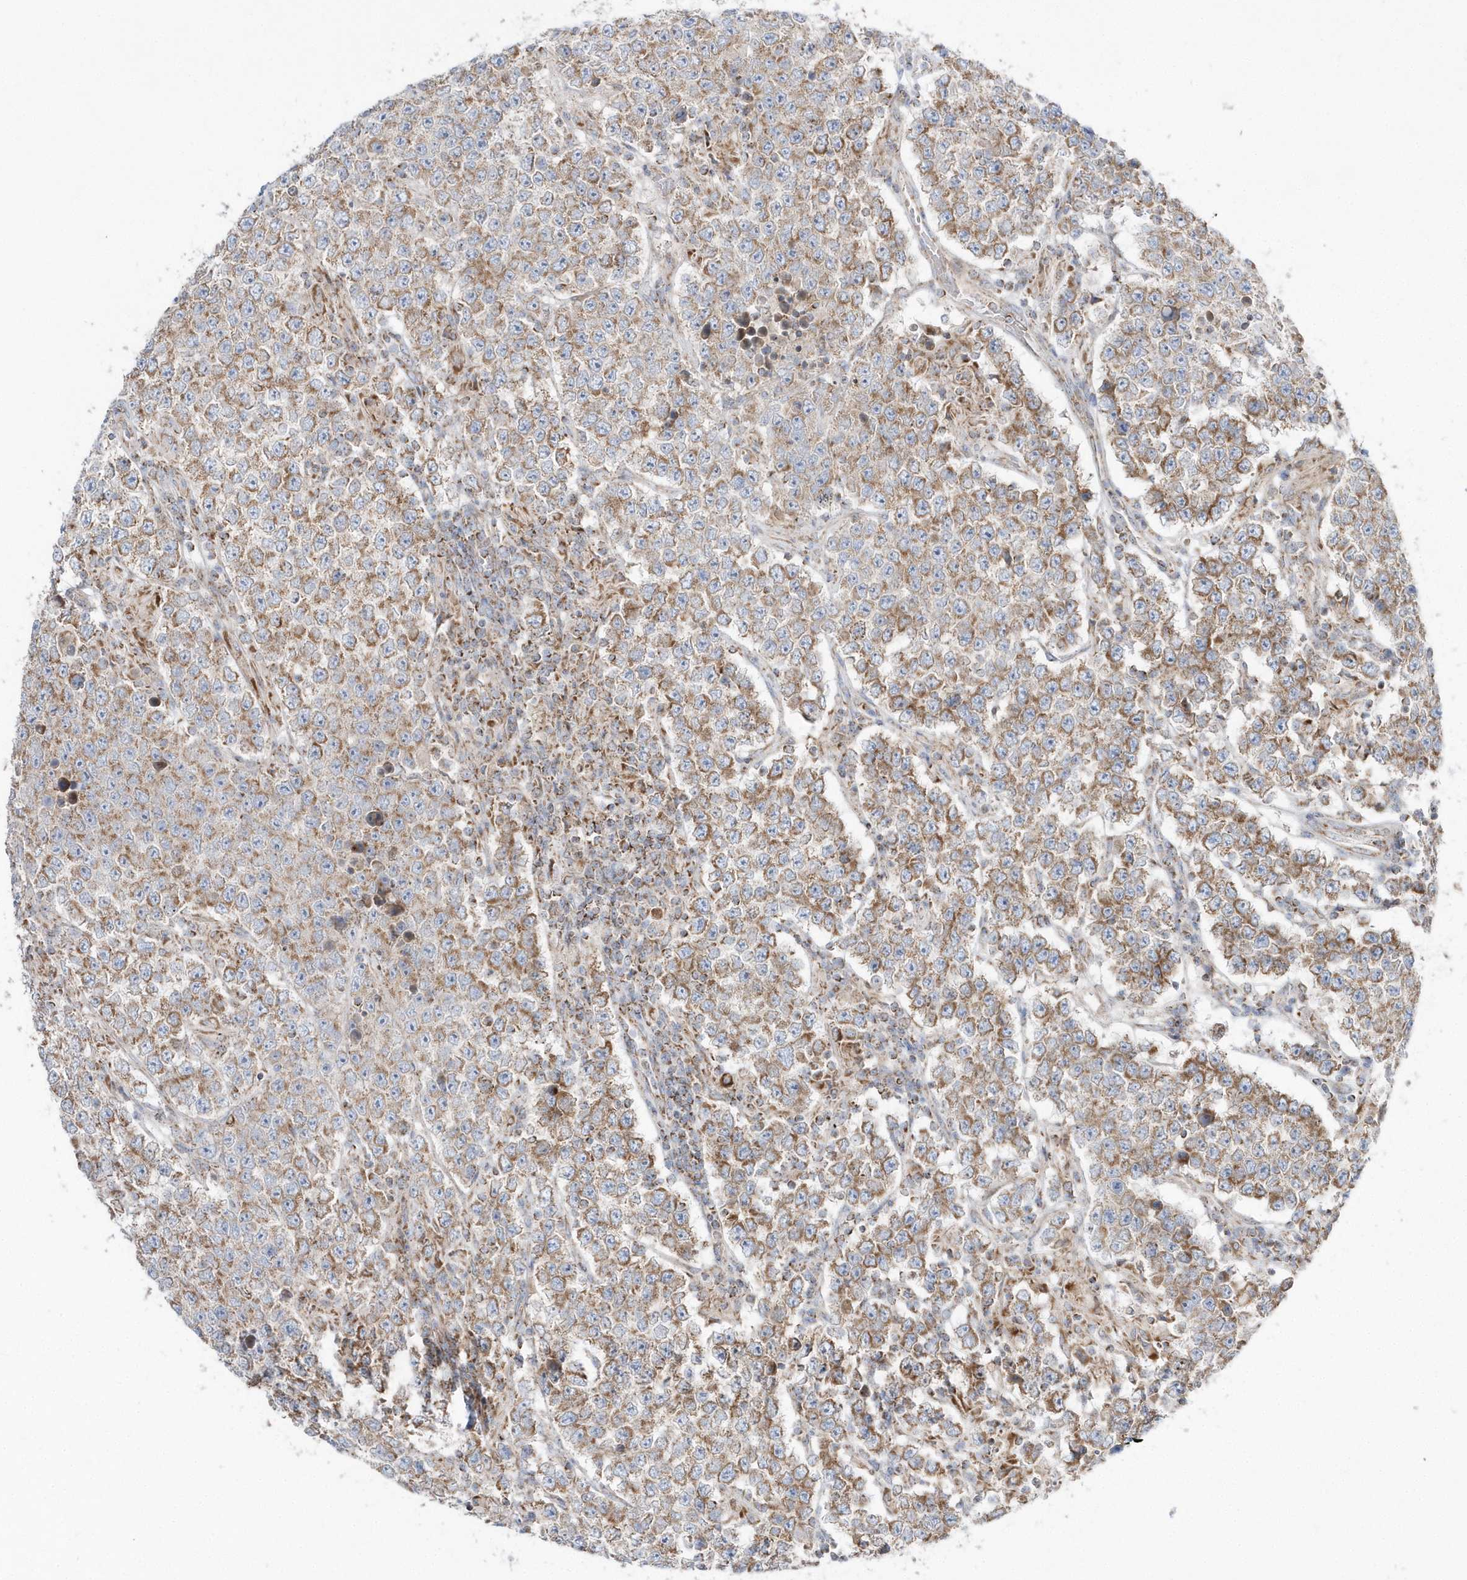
{"staining": {"intensity": "moderate", "quantity": ">75%", "location": "cytoplasmic/membranous"}, "tissue": "testis cancer", "cell_type": "Tumor cells", "image_type": "cancer", "snomed": [{"axis": "morphology", "description": "Normal tissue, NOS"}, {"axis": "morphology", "description": "Urothelial carcinoma, High grade"}, {"axis": "morphology", "description": "Seminoma, NOS"}, {"axis": "morphology", "description": "Carcinoma, Embryonal, NOS"}, {"axis": "topography", "description": "Urinary bladder"}, {"axis": "topography", "description": "Testis"}], "caption": "Testis cancer (seminoma) stained with DAB (3,3'-diaminobenzidine) immunohistochemistry (IHC) demonstrates medium levels of moderate cytoplasmic/membranous positivity in approximately >75% of tumor cells.", "gene": "OPA1", "patient": {"sex": "male", "age": 41}}